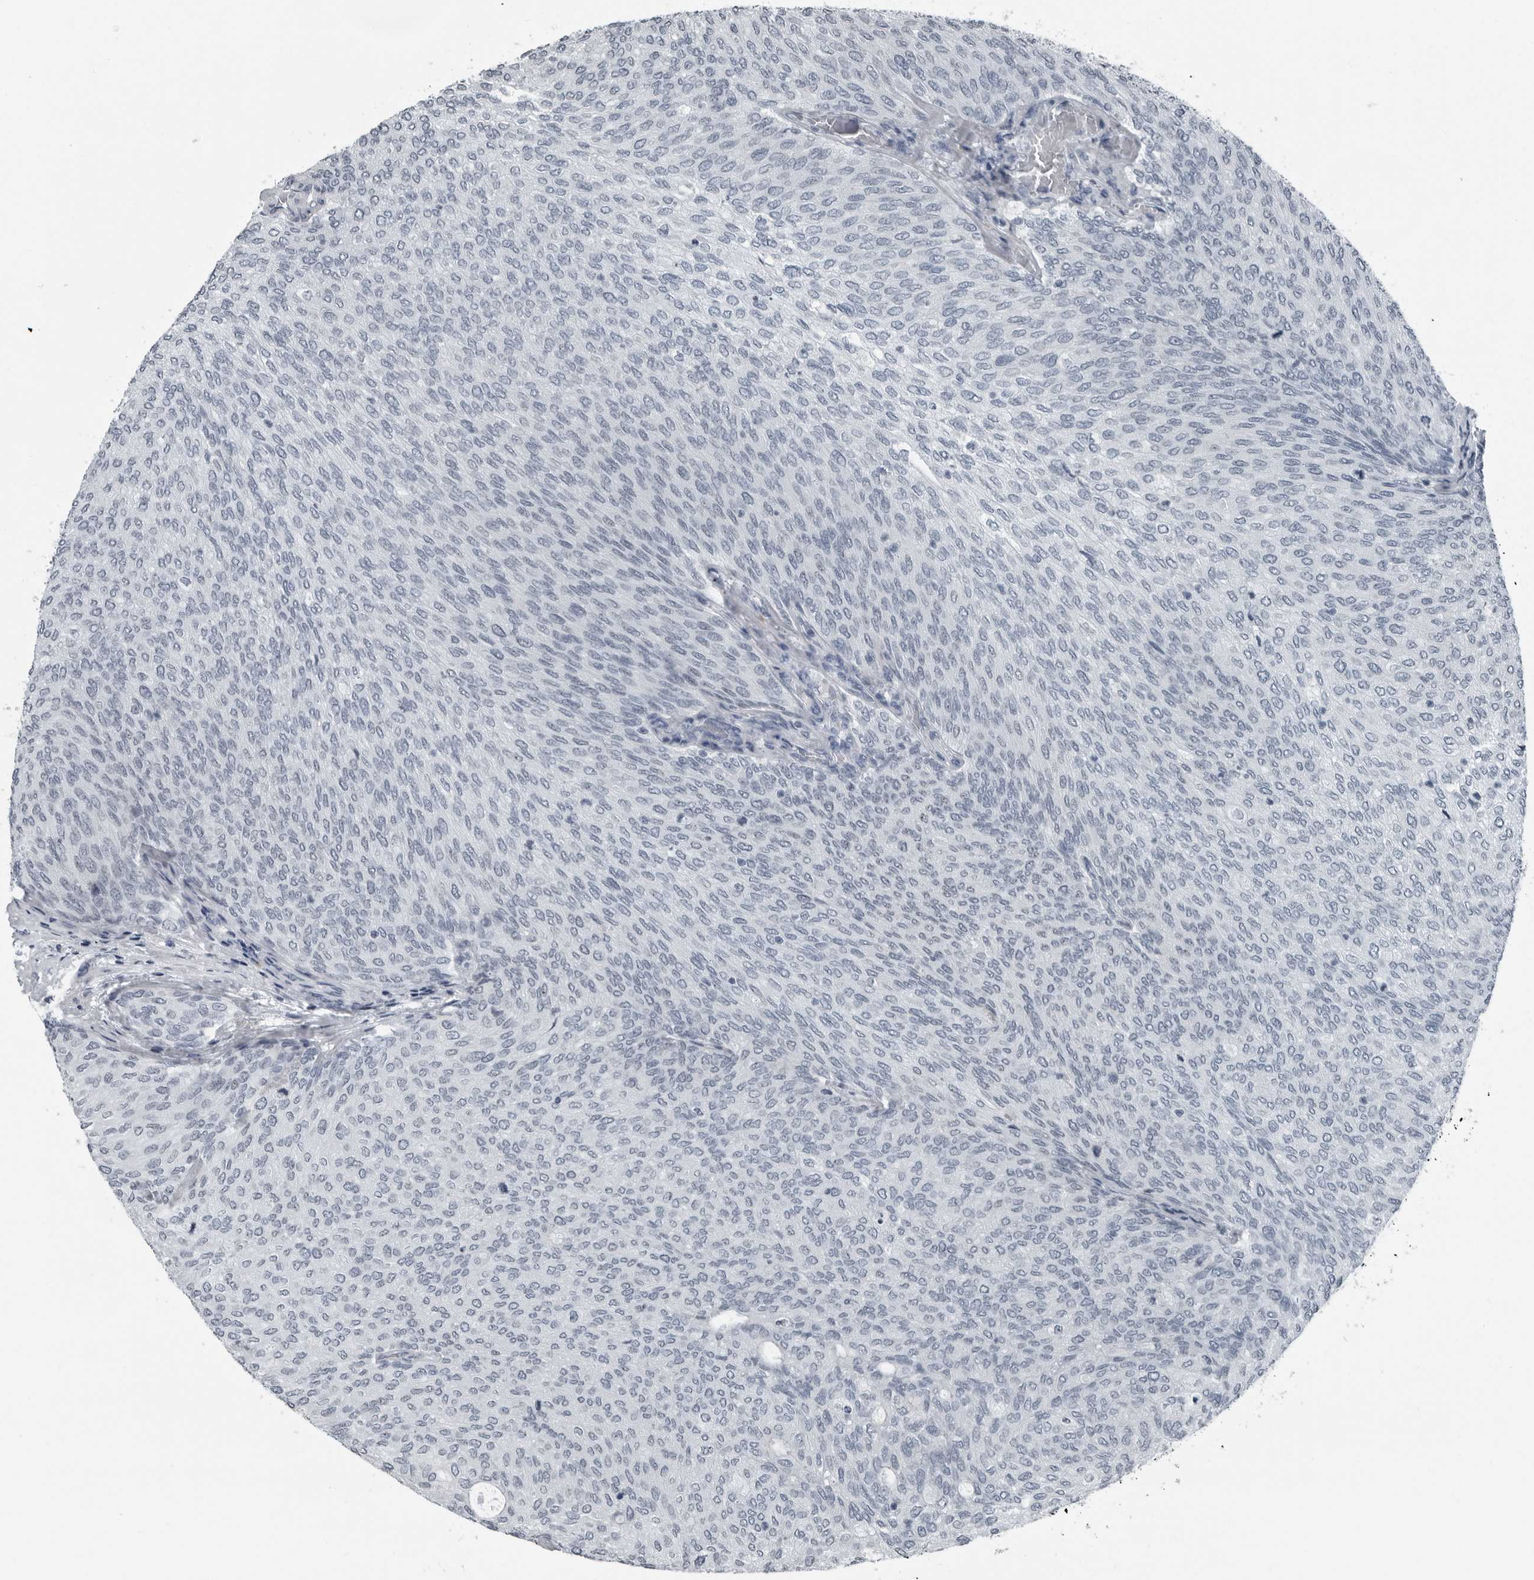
{"staining": {"intensity": "negative", "quantity": "none", "location": "none"}, "tissue": "urothelial cancer", "cell_type": "Tumor cells", "image_type": "cancer", "snomed": [{"axis": "morphology", "description": "Urothelial carcinoma, Low grade"}, {"axis": "topography", "description": "Urinary bladder"}], "caption": "Immunohistochemistry (IHC) photomicrograph of human low-grade urothelial carcinoma stained for a protein (brown), which reveals no positivity in tumor cells.", "gene": "PDCD11", "patient": {"sex": "female", "age": 79}}